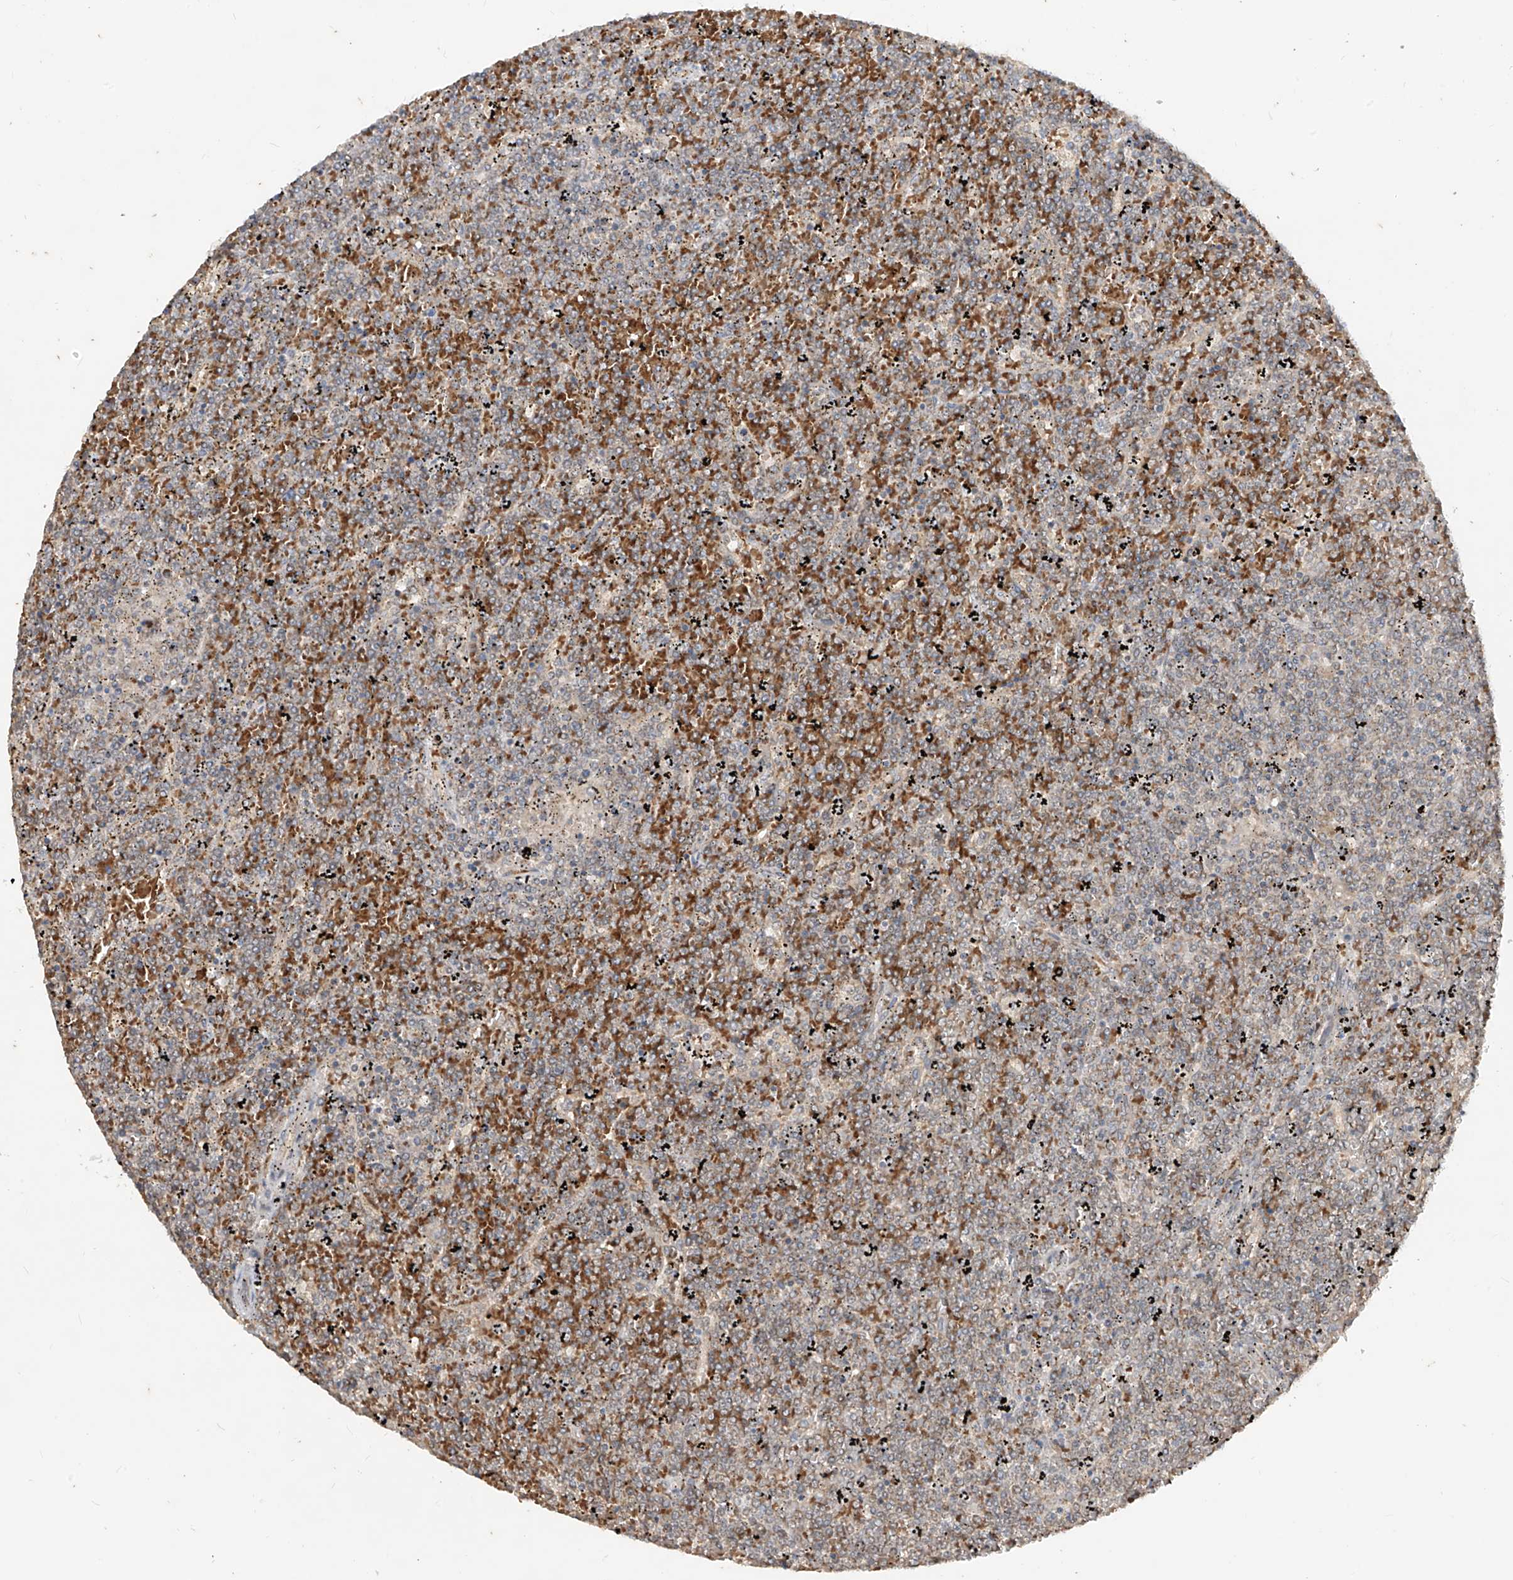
{"staining": {"intensity": "negative", "quantity": "none", "location": "none"}, "tissue": "lymphoma", "cell_type": "Tumor cells", "image_type": "cancer", "snomed": [{"axis": "morphology", "description": "Malignant lymphoma, non-Hodgkin's type, Low grade"}, {"axis": "topography", "description": "Spleen"}], "caption": "Lymphoma was stained to show a protein in brown. There is no significant expression in tumor cells.", "gene": "MTUS2", "patient": {"sex": "female", "age": 19}}